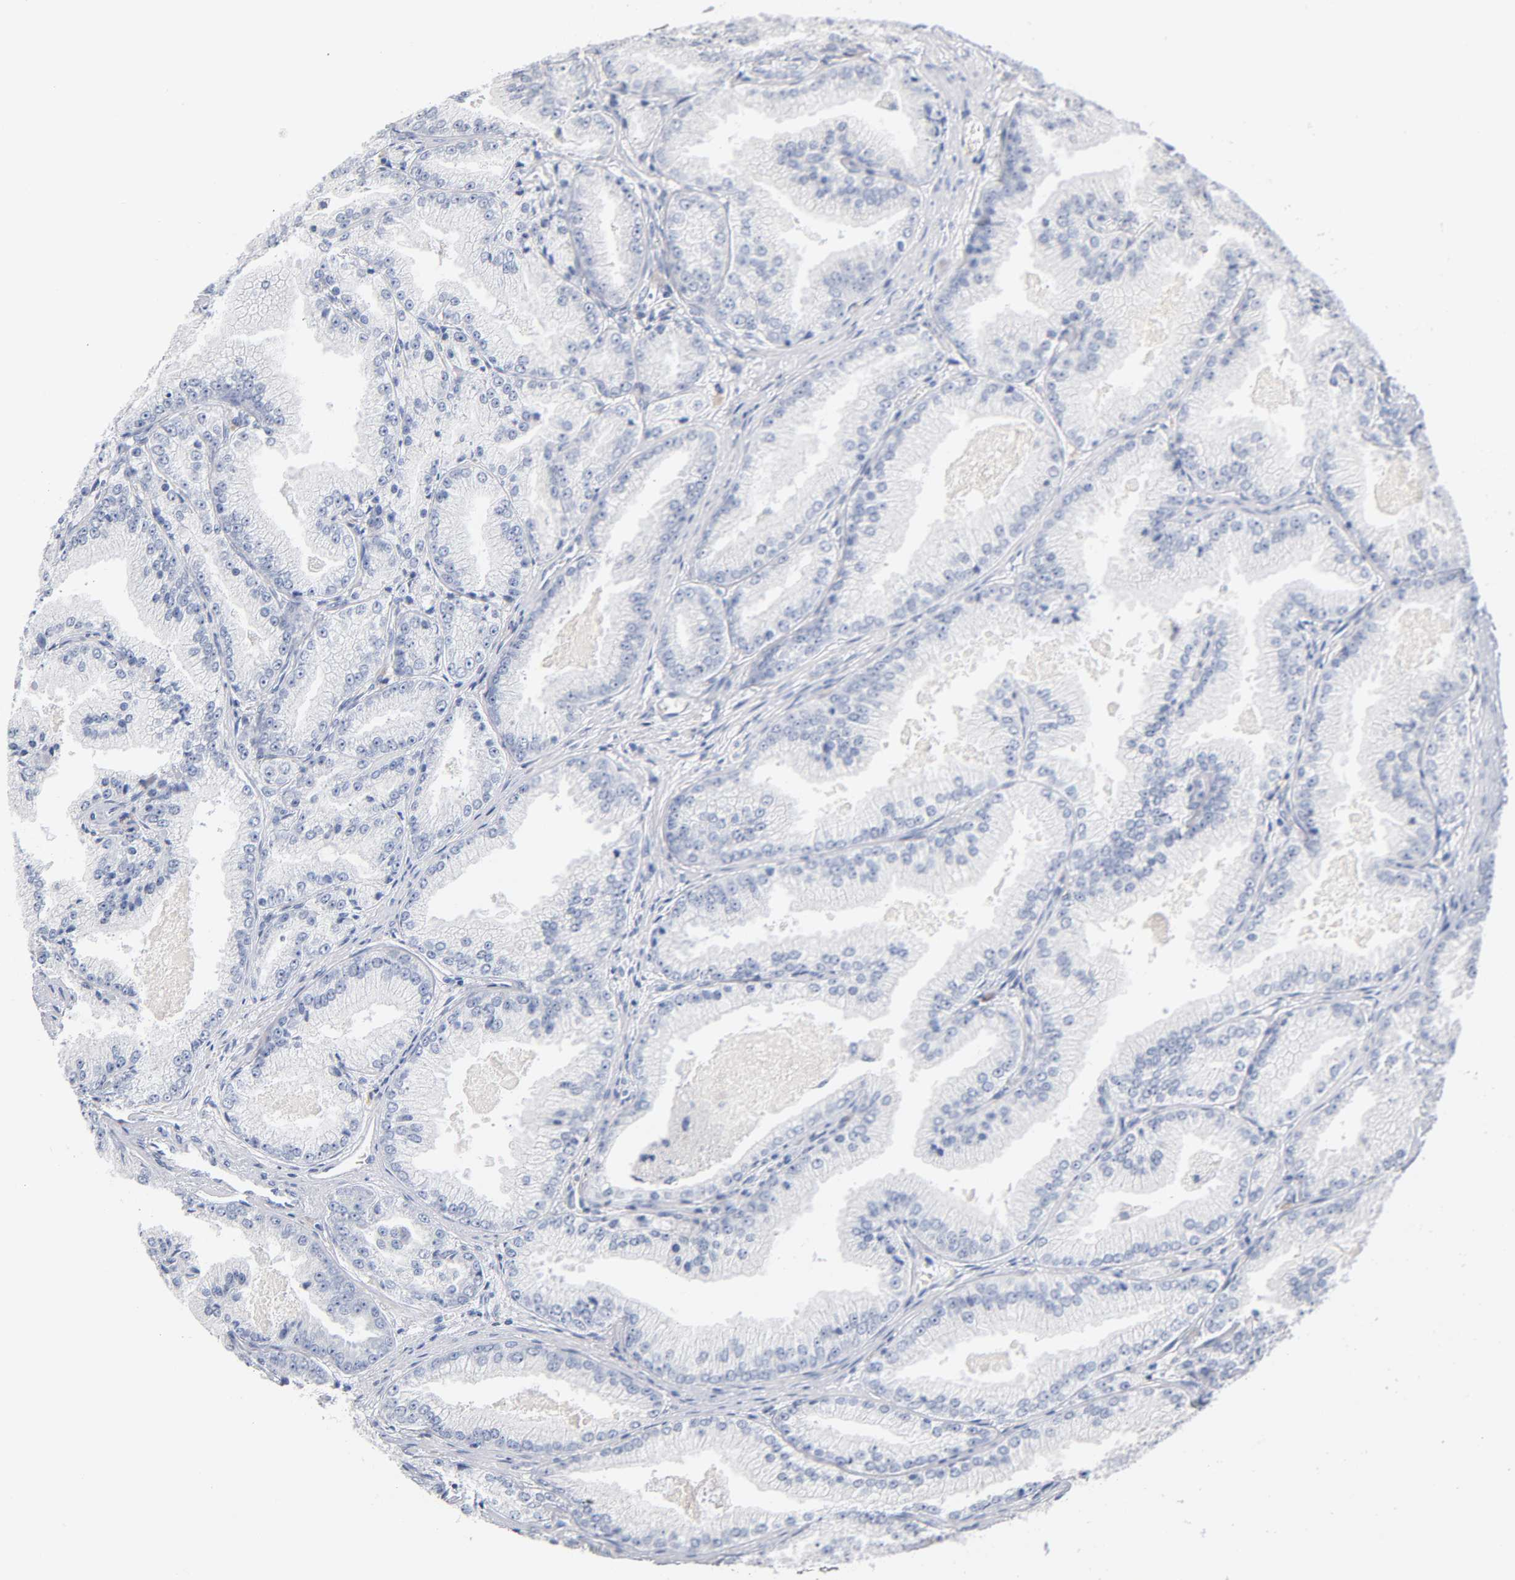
{"staining": {"intensity": "negative", "quantity": "none", "location": "none"}, "tissue": "prostate cancer", "cell_type": "Tumor cells", "image_type": "cancer", "snomed": [{"axis": "morphology", "description": "Adenocarcinoma, High grade"}, {"axis": "topography", "description": "Prostate"}], "caption": "Immunohistochemical staining of human prostate cancer reveals no significant expression in tumor cells.", "gene": "NFATC1", "patient": {"sex": "male", "age": 61}}